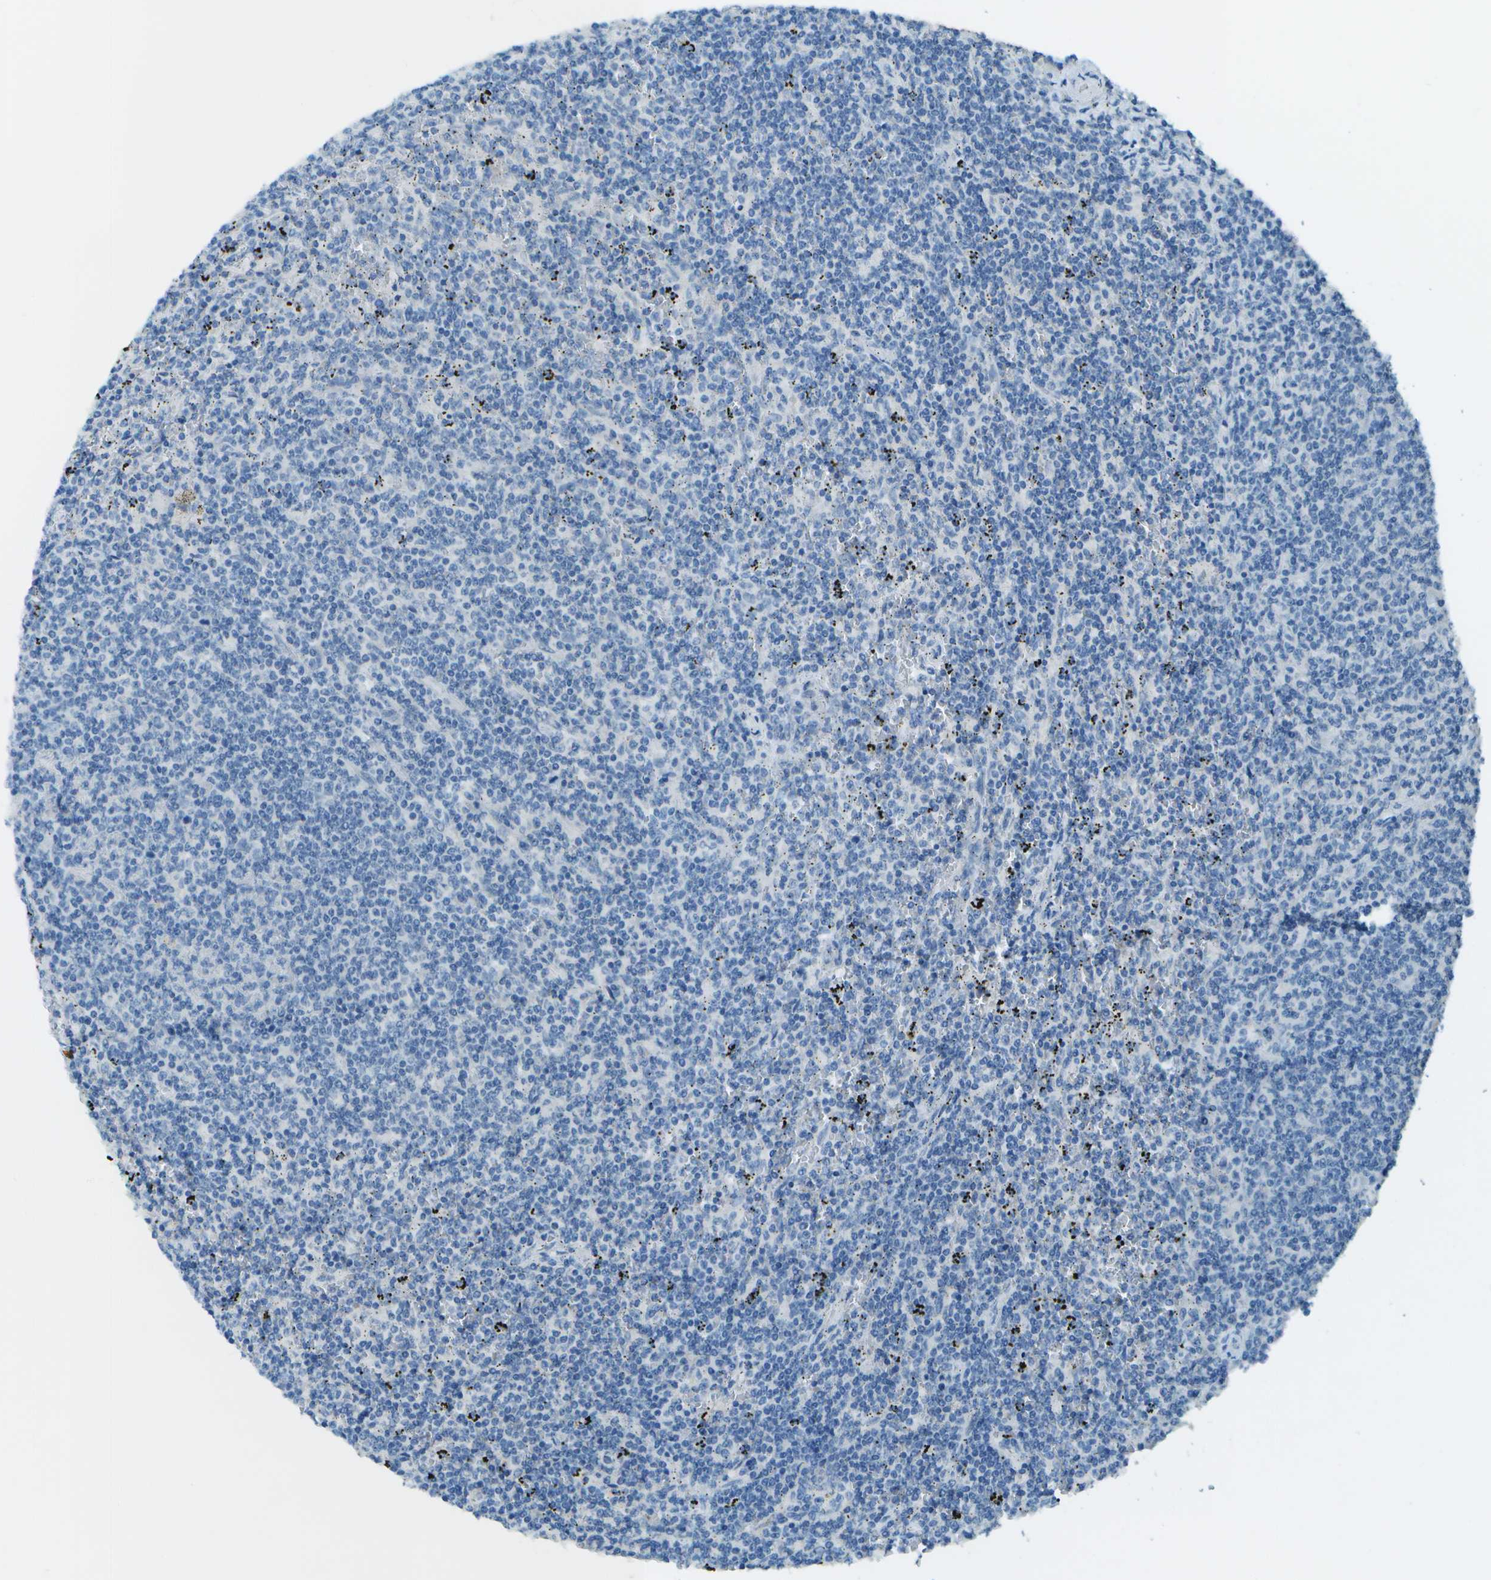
{"staining": {"intensity": "negative", "quantity": "none", "location": "none"}, "tissue": "lymphoma", "cell_type": "Tumor cells", "image_type": "cancer", "snomed": [{"axis": "morphology", "description": "Malignant lymphoma, non-Hodgkin's type, Low grade"}, {"axis": "topography", "description": "Spleen"}], "caption": "Human lymphoma stained for a protein using immunohistochemistry (IHC) exhibits no staining in tumor cells.", "gene": "LGI2", "patient": {"sex": "female", "age": 50}}